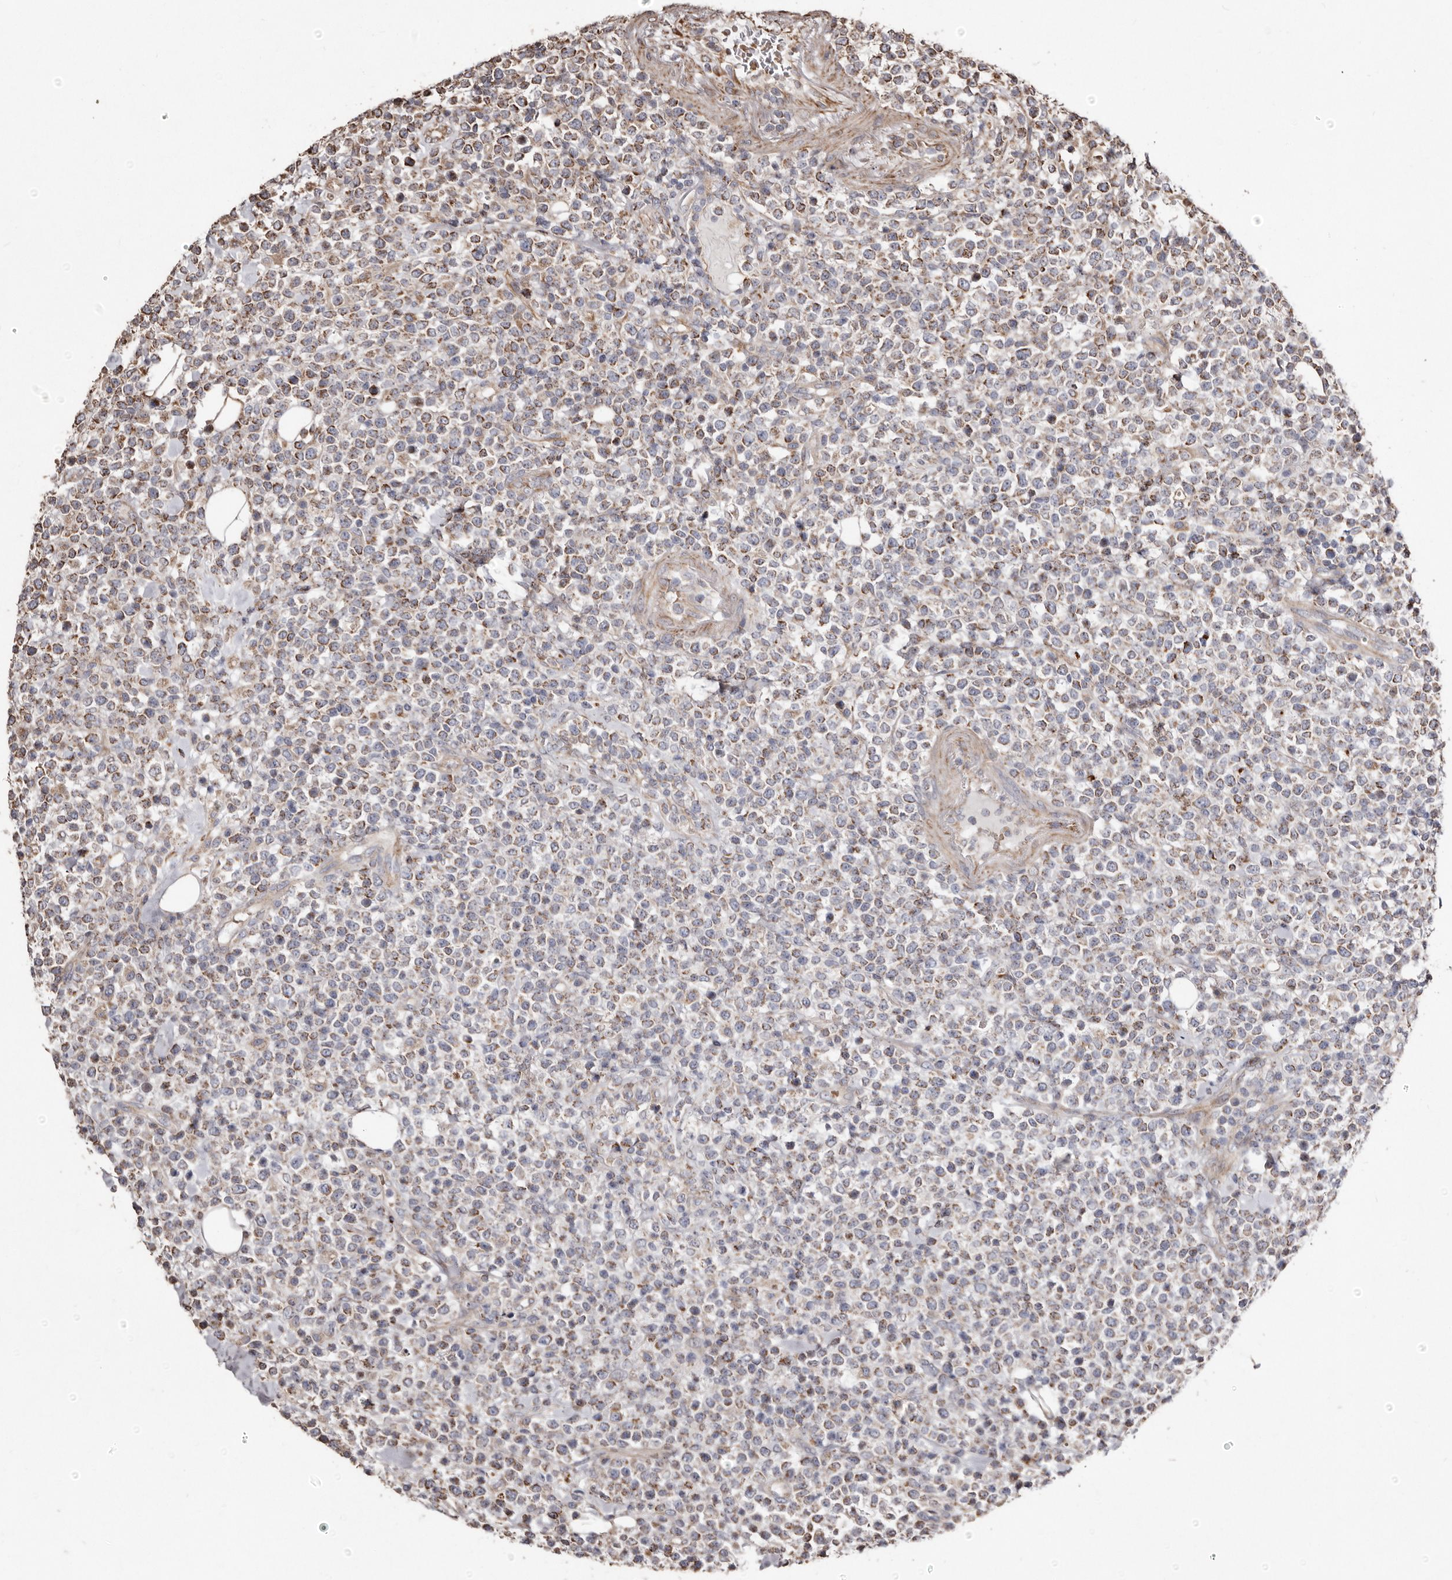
{"staining": {"intensity": "moderate", "quantity": ">75%", "location": "cytoplasmic/membranous"}, "tissue": "lymphoma", "cell_type": "Tumor cells", "image_type": "cancer", "snomed": [{"axis": "morphology", "description": "Malignant lymphoma, non-Hodgkin's type, High grade"}, {"axis": "topography", "description": "Colon"}], "caption": "Immunohistochemical staining of high-grade malignant lymphoma, non-Hodgkin's type shows medium levels of moderate cytoplasmic/membranous protein staining in approximately >75% of tumor cells.", "gene": "MACC1", "patient": {"sex": "female", "age": 53}}